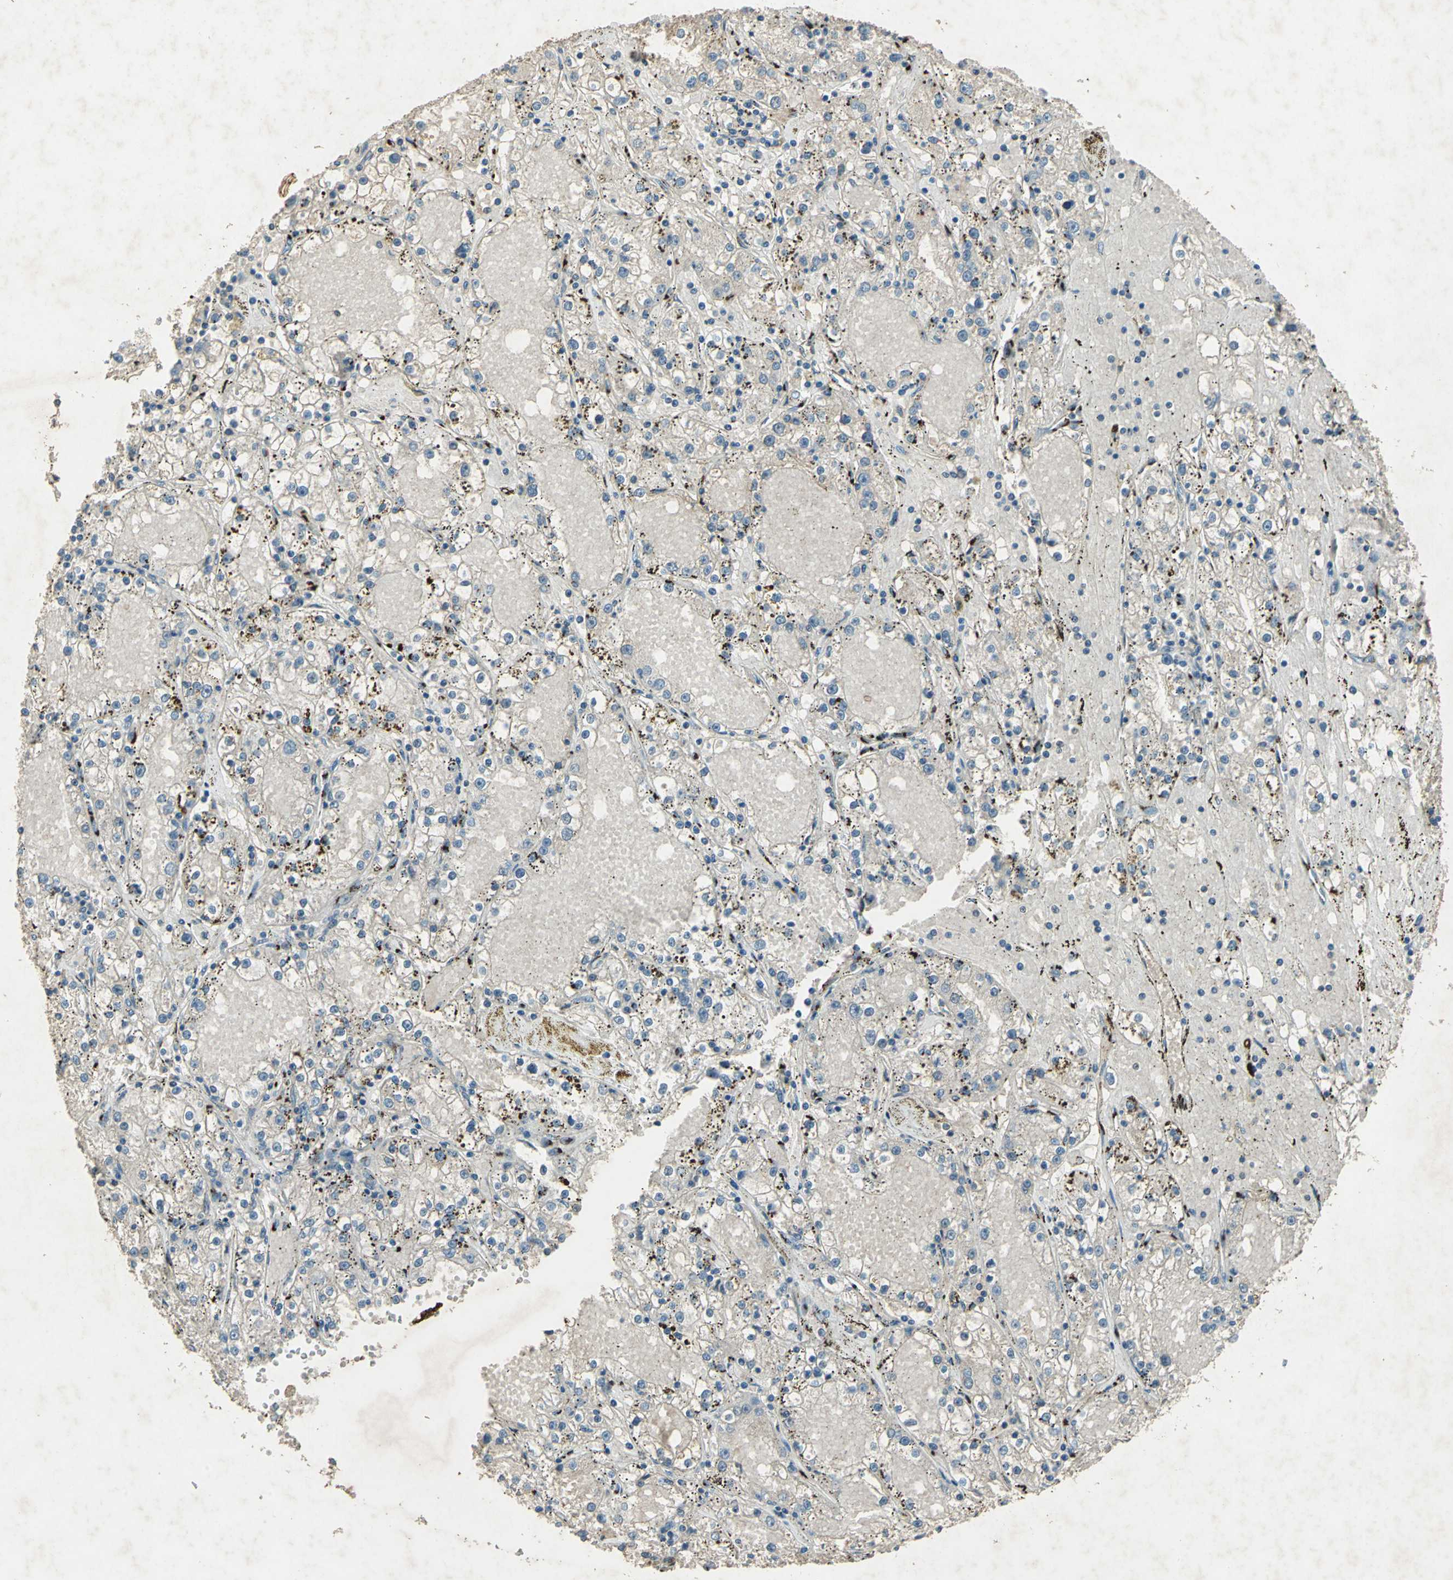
{"staining": {"intensity": "strong", "quantity": "<25%", "location": "cytoplasmic/membranous"}, "tissue": "renal cancer", "cell_type": "Tumor cells", "image_type": "cancer", "snomed": [{"axis": "morphology", "description": "Adenocarcinoma, NOS"}, {"axis": "topography", "description": "Kidney"}], "caption": "Immunohistochemical staining of human renal adenocarcinoma shows strong cytoplasmic/membranous protein positivity in approximately <25% of tumor cells. (DAB (3,3'-diaminobenzidine) IHC with brightfield microscopy, high magnification).", "gene": "CAMK2B", "patient": {"sex": "male", "age": 56}}